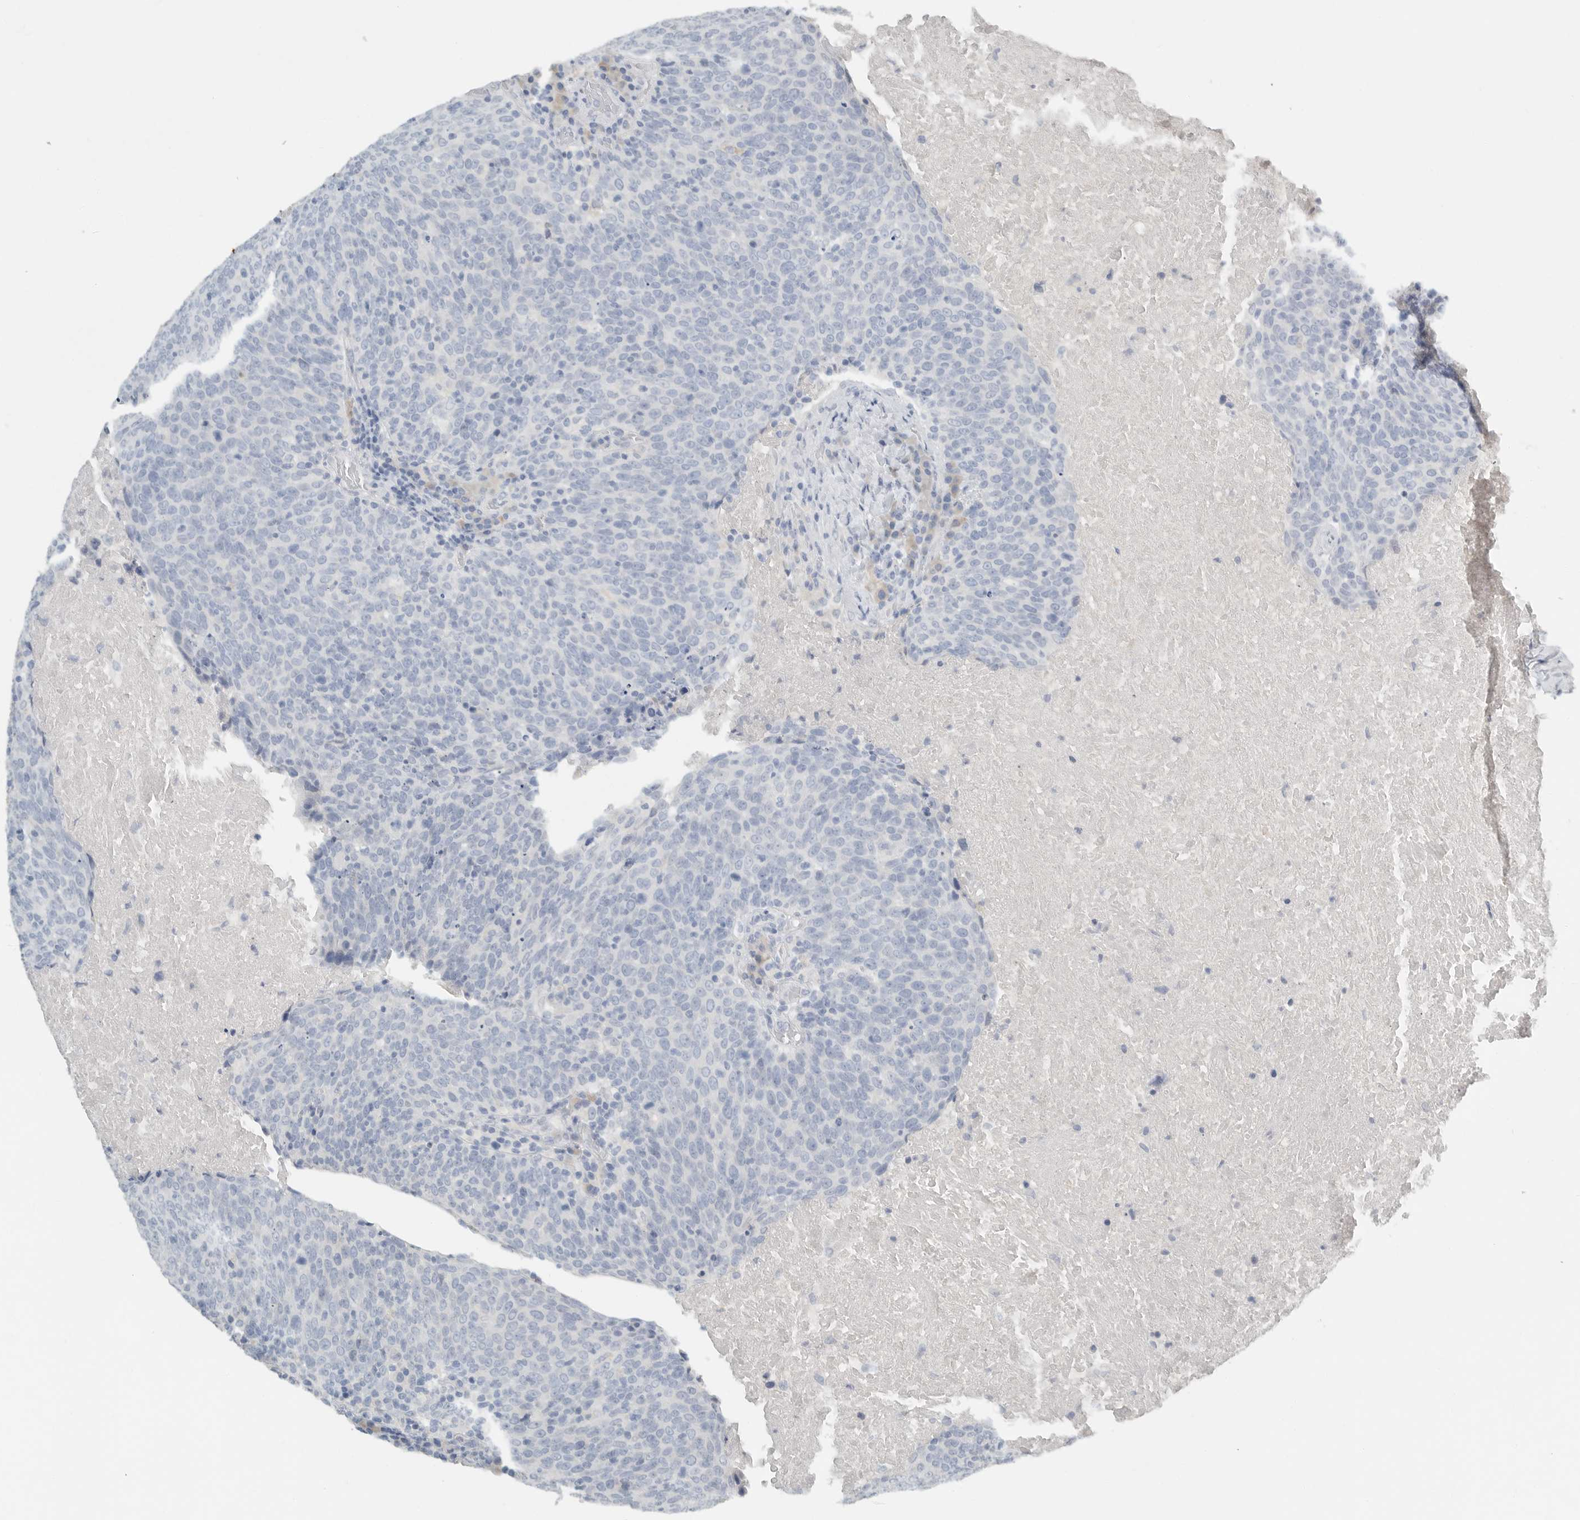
{"staining": {"intensity": "negative", "quantity": "none", "location": "none"}, "tissue": "head and neck cancer", "cell_type": "Tumor cells", "image_type": "cancer", "snomed": [{"axis": "morphology", "description": "Squamous cell carcinoma, NOS"}, {"axis": "morphology", "description": "Squamous cell carcinoma, metastatic, NOS"}, {"axis": "topography", "description": "Lymph node"}, {"axis": "topography", "description": "Head-Neck"}], "caption": "IHC photomicrograph of neoplastic tissue: human head and neck cancer (squamous cell carcinoma) stained with DAB displays no significant protein staining in tumor cells. (DAB IHC visualized using brightfield microscopy, high magnification).", "gene": "PAM", "patient": {"sex": "male", "age": 62}}